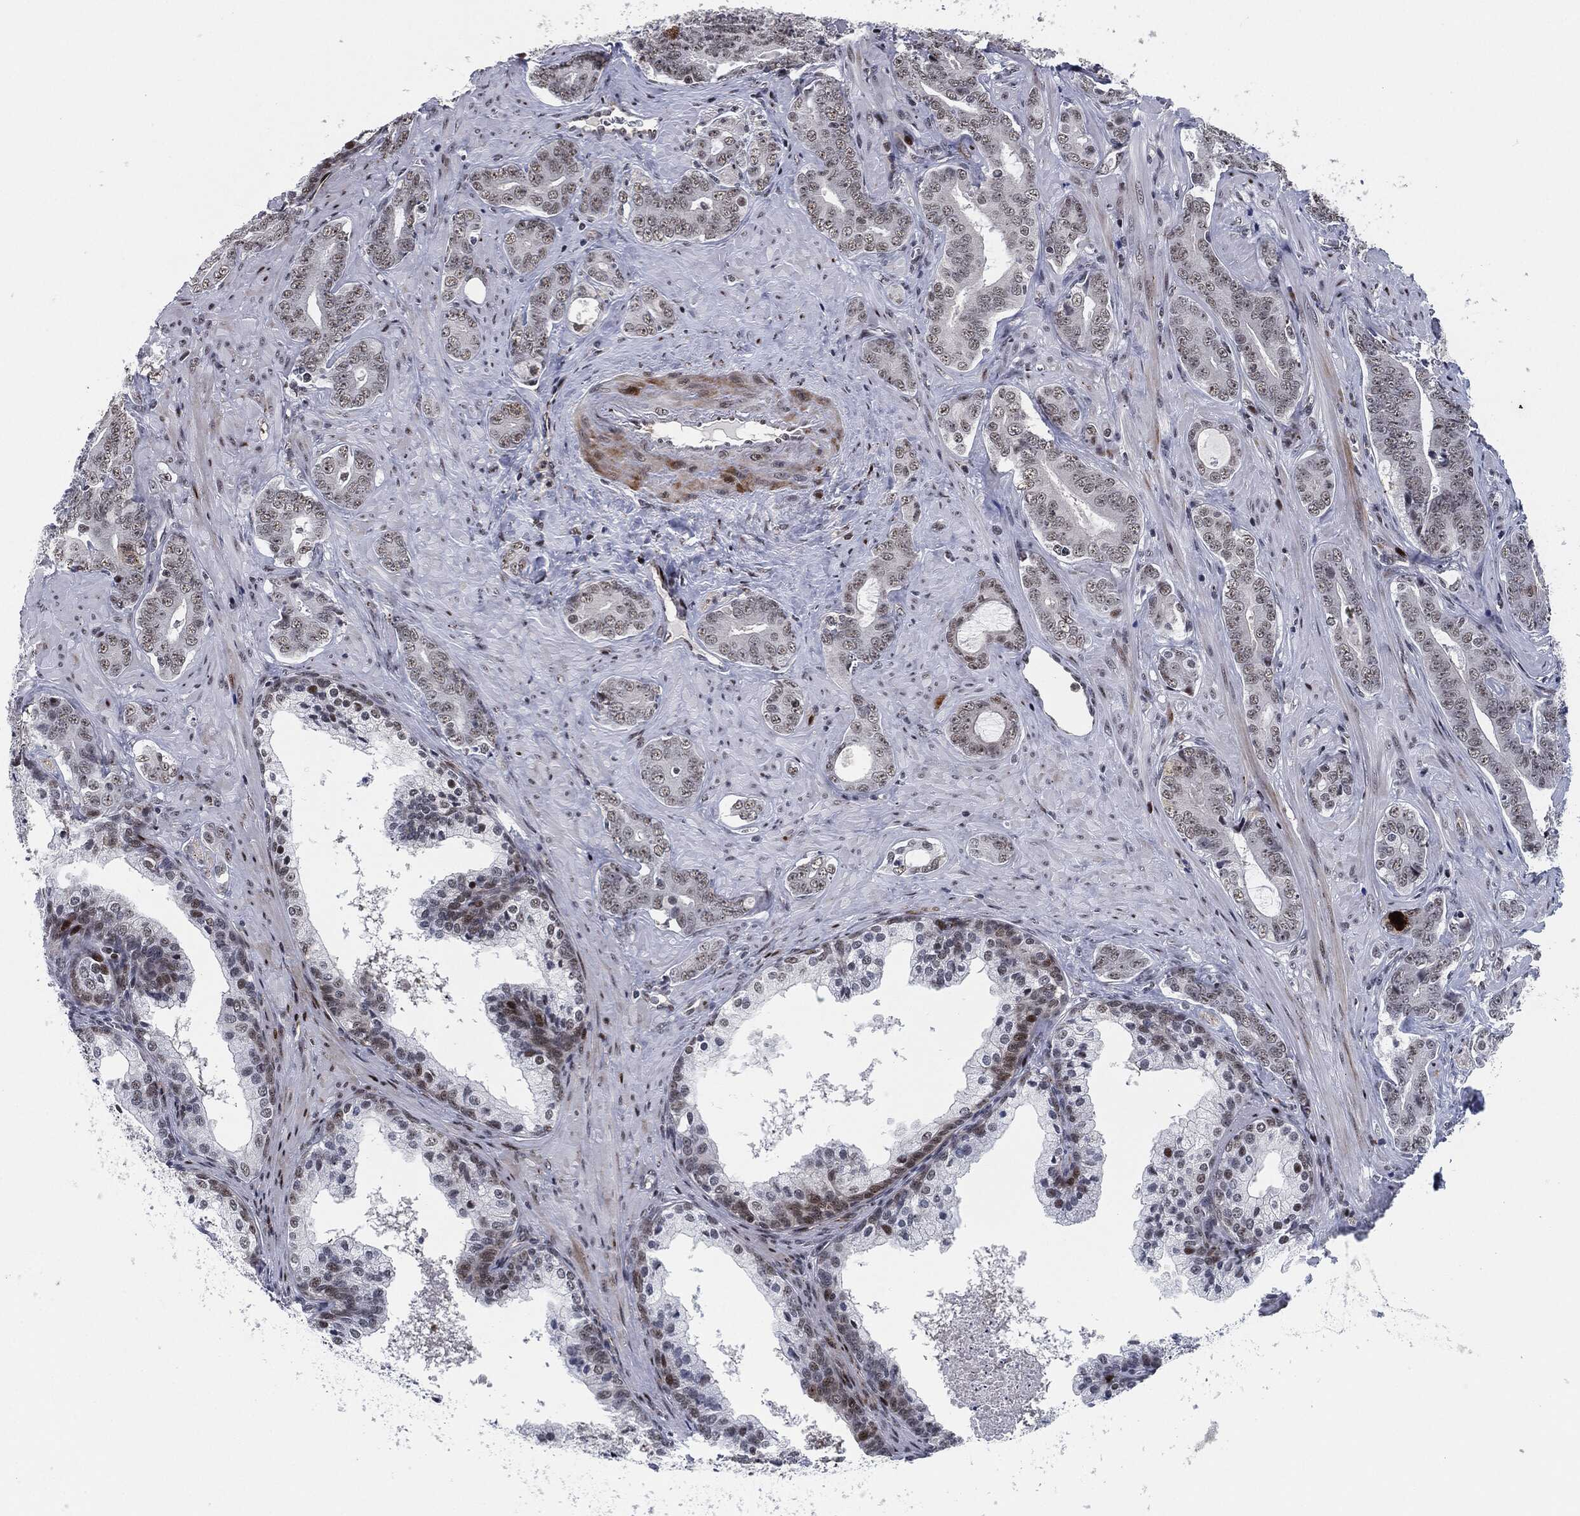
{"staining": {"intensity": "negative", "quantity": "none", "location": "none"}, "tissue": "prostate cancer", "cell_type": "Tumor cells", "image_type": "cancer", "snomed": [{"axis": "morphology", "description": "Adenocarcinoma, NOS"}, {"axis": "topography", "description": "Prostate"}], "caption": "The histopathology image exhibits no significant expression in tumor cells of prostate cancer.", "gene": "AKT2", "patient": {"sex": "male", "age": 55}}